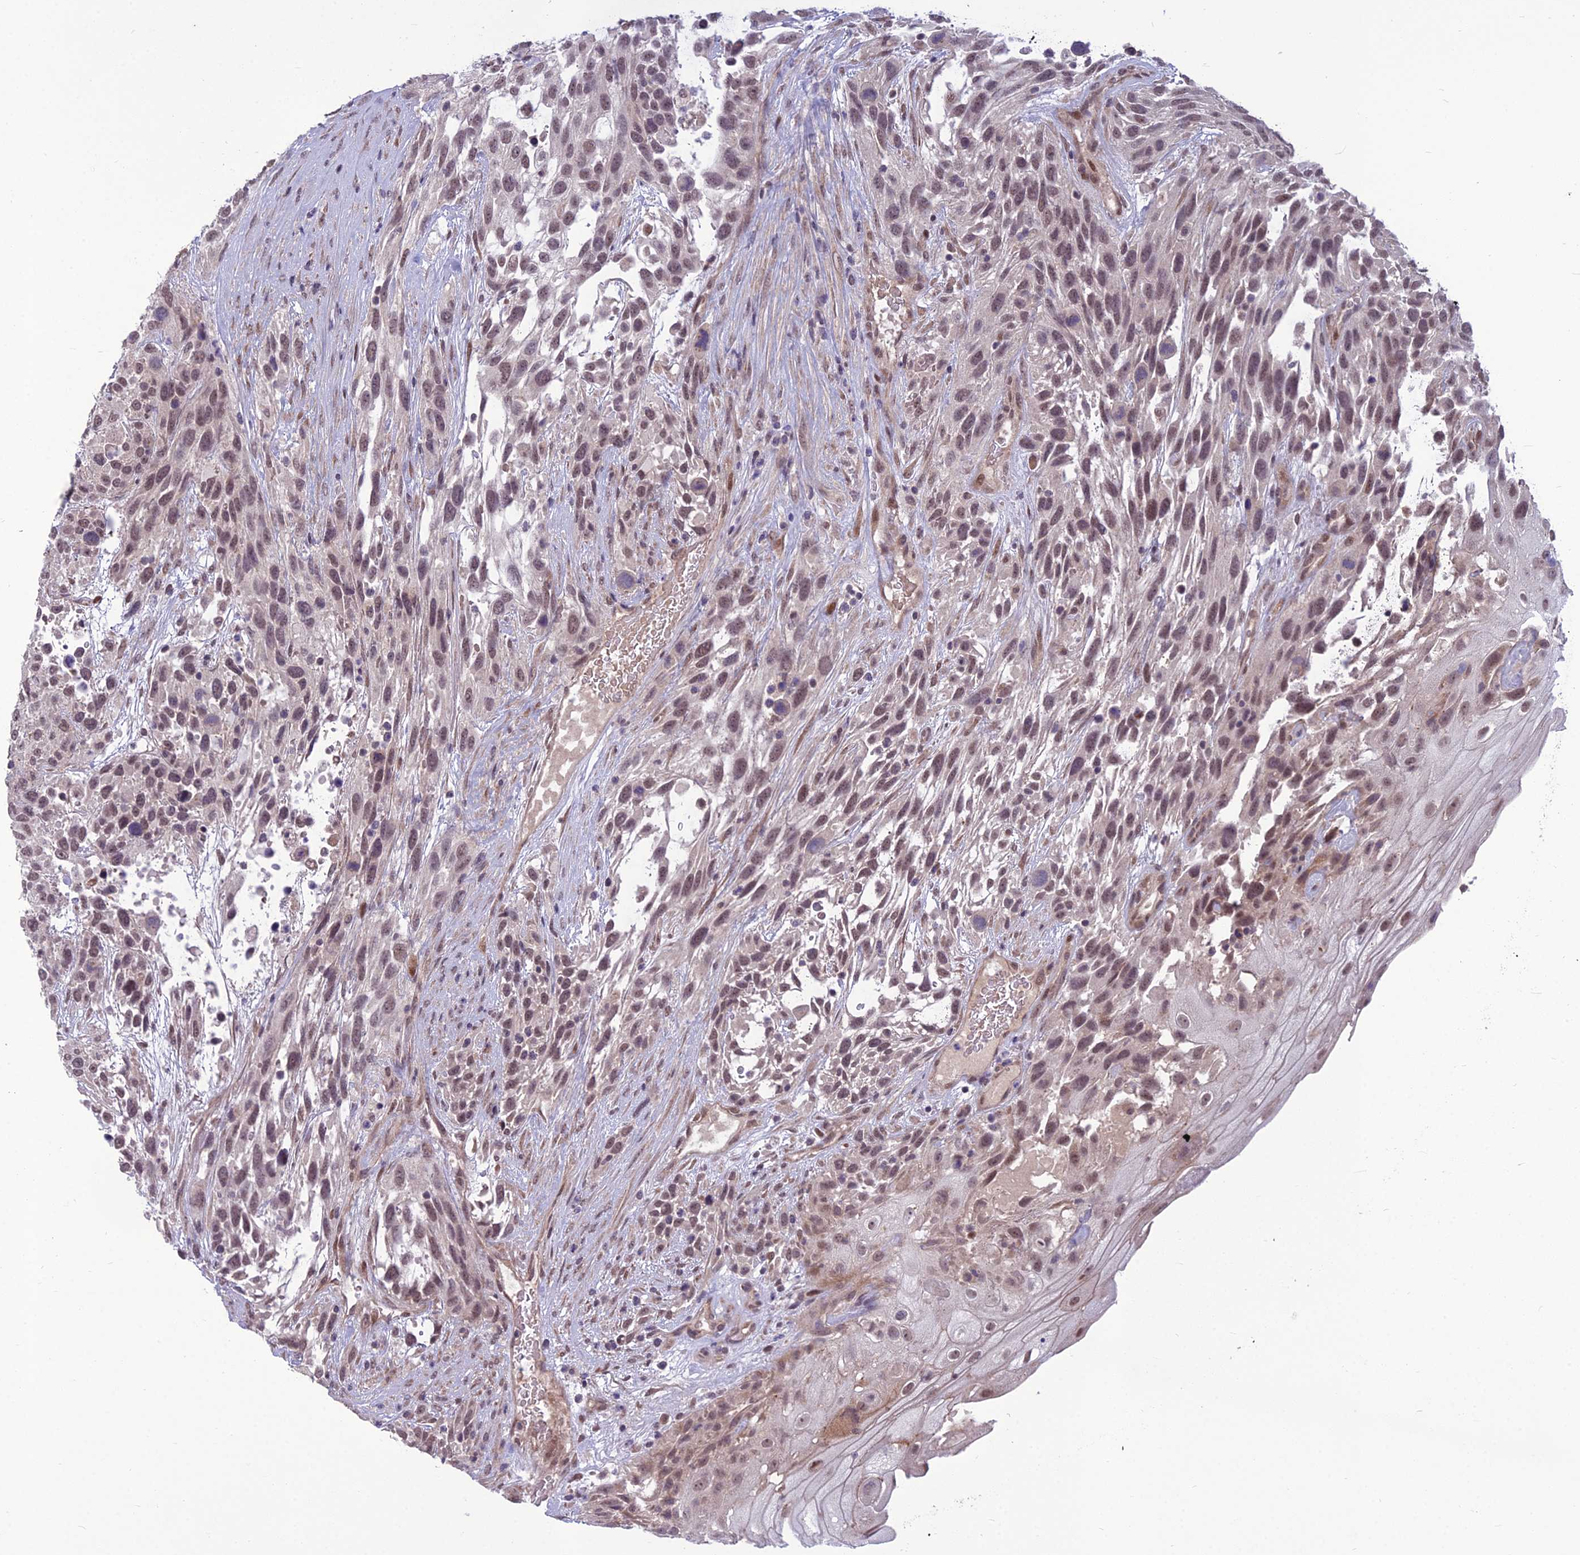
{"staining": {"intensity": "weak", "quantity": ">75%", "location": "nuclear"}, "tissue": "urothelial cancer", "cell_type": "Tumor cells", "image_type": "cancer", "snomed": [{"axis": "morphology", "description": "Urothelial carcinoma, High grade"}, {"axis": "topography", "description": "Urinary bladder"}], "caption": "Protein staining shows weak nuclear positivity in approximately >75% of tumor cells in high-grade urothelial carcinoma. Using DAB (brown) and hematoxylin (blue) stains, captured at high magnification using brightfield microscopy.", "gene": "FBRS", "patient": {"sex": "female", "age": 70}}